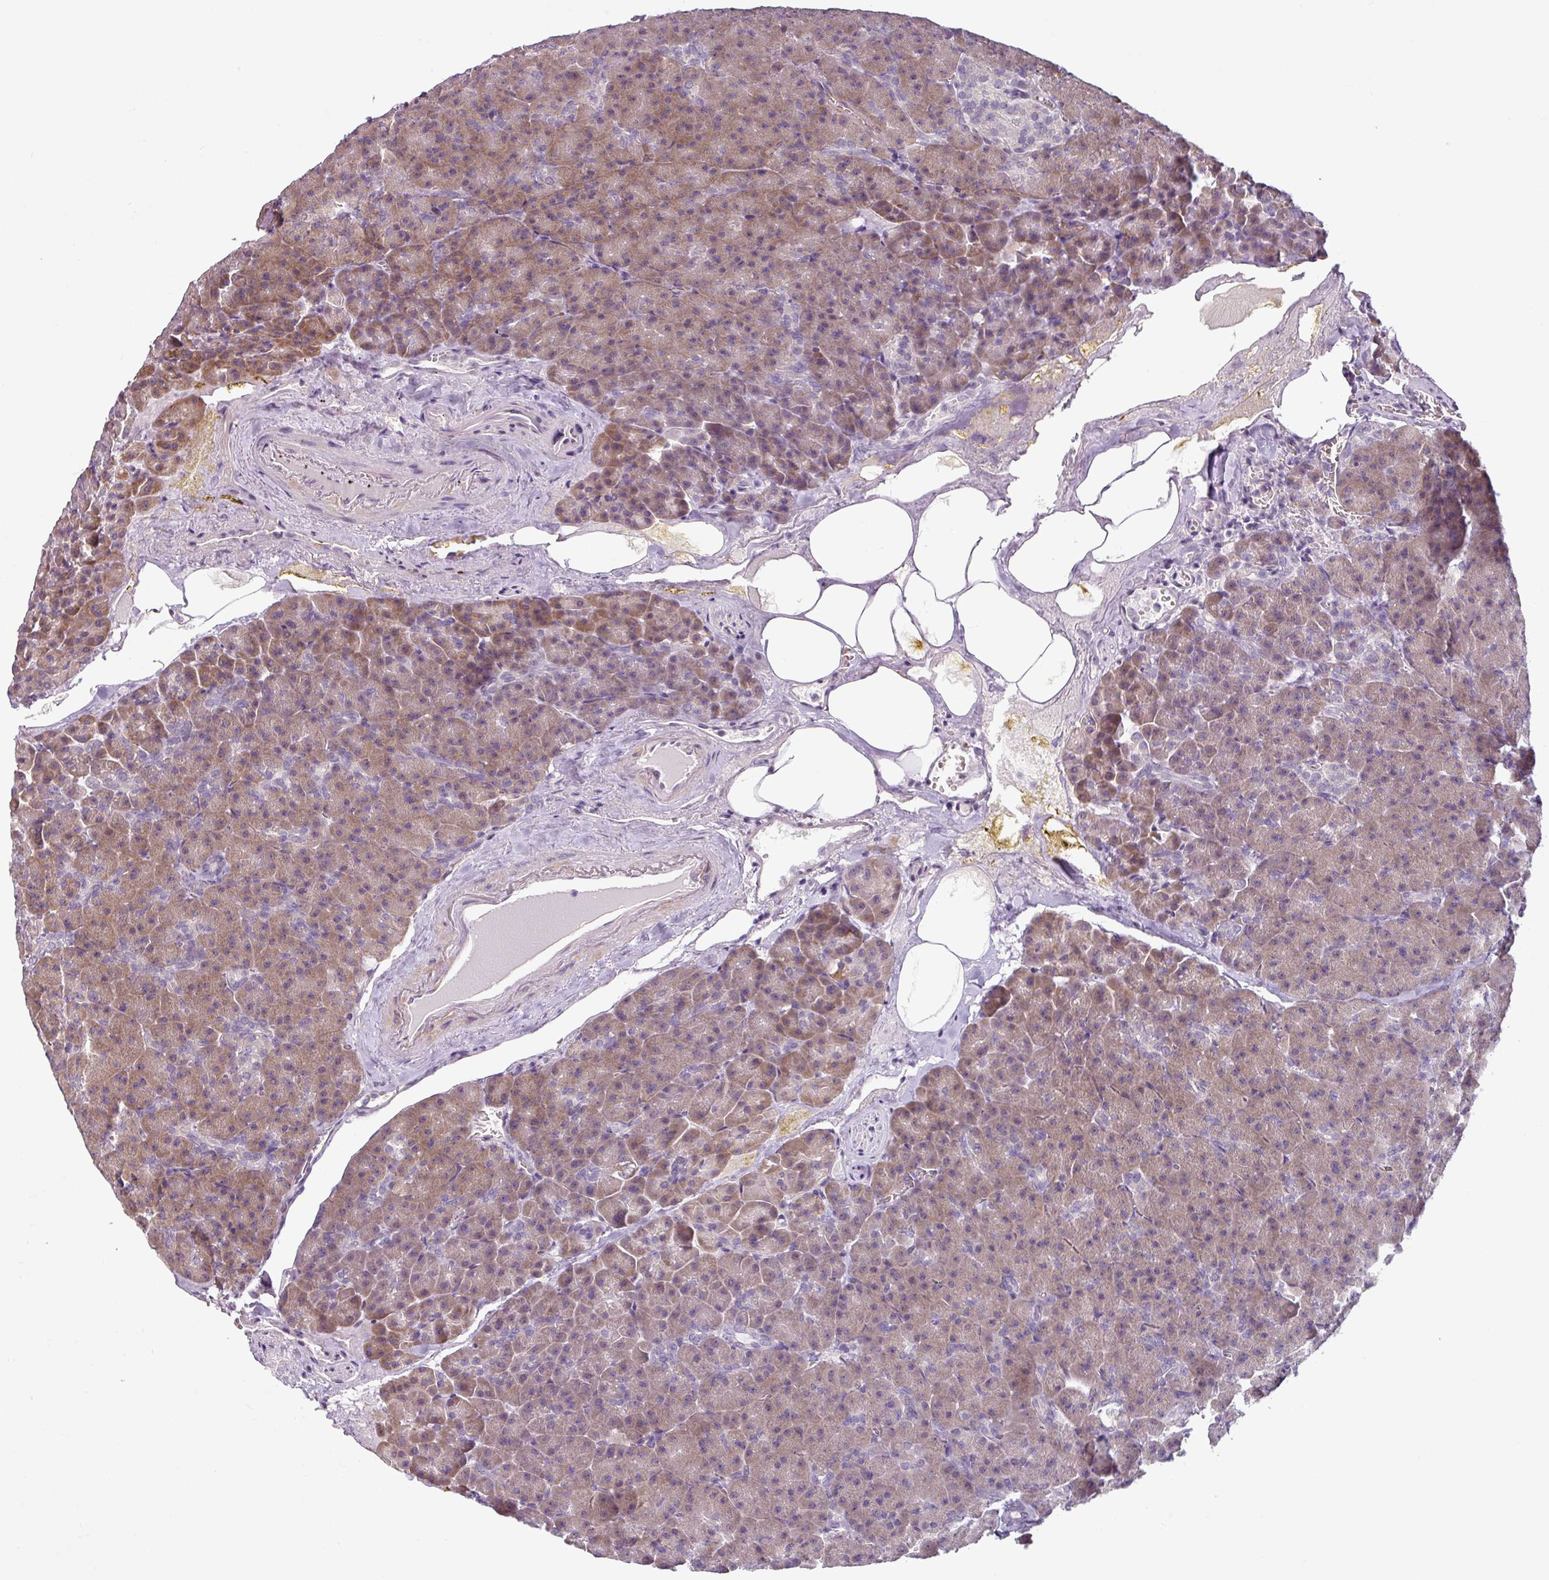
{"staining": {"intensity": "moderate", "quantity": ">75%", "location": "cytoplasmic/membranous"}, "tissue": "pancreas", "cell_type": "Exocrine glandular cells", "image_type": "normal", "snomed": [{"axis": "morphology", "description": "Normal tissue, NOS"}, {"axis": "topography", "description": "Pancreas"}], "caption": "Immunohistochemistry (IHC) staining of normal pancreas, which displays medium levels of moderate cytoplasmic/membranous positivity in about >75% of exocrine glandular cells indicating moderate cytoplasmic/membranous protein positivity. The staining was performed using DAB (3,3'-diaminobenzidine) (brown) for protein detection and nuclei were counterstained in hematoxylin (blue).", "gene": "OR52D1", "patient": {"sex": "female", "age": 74}}